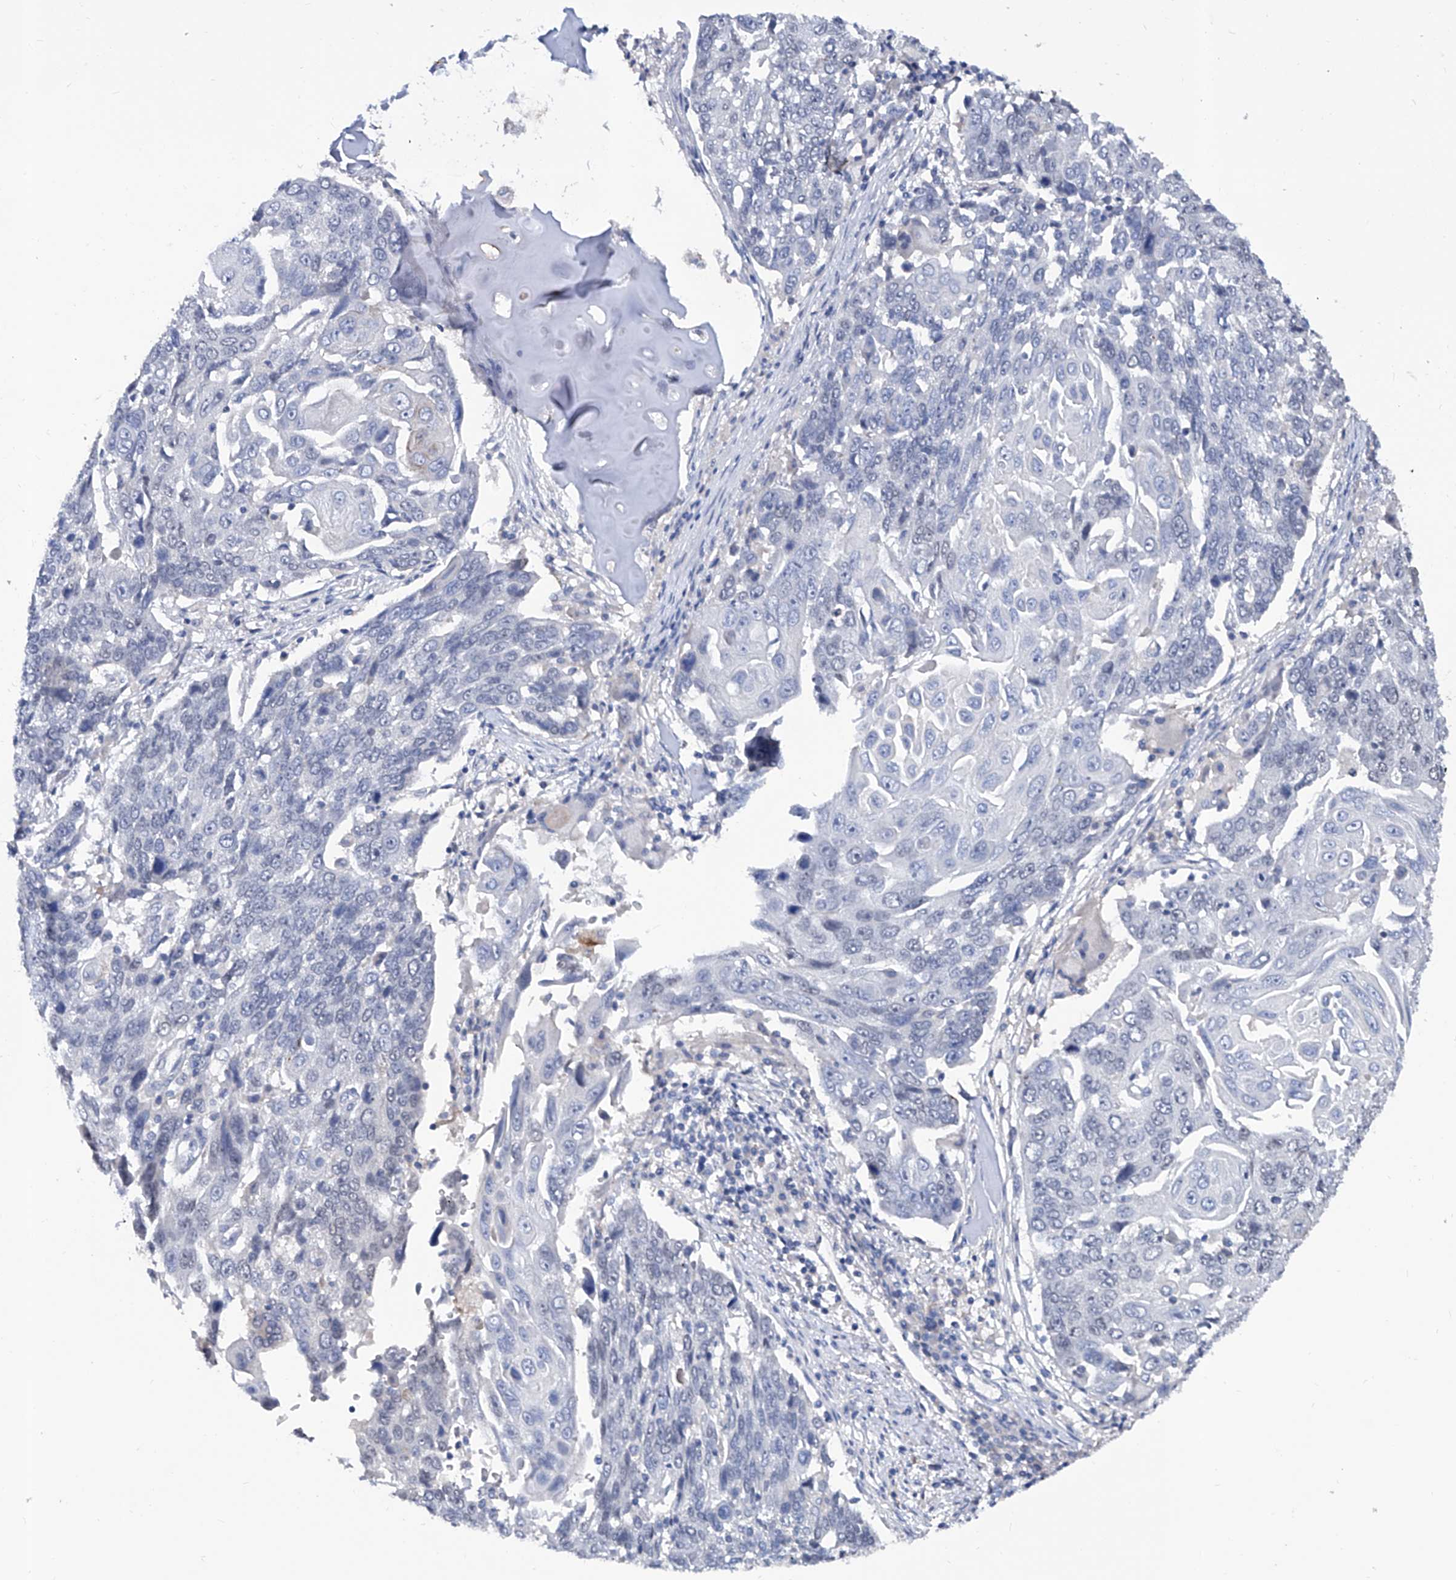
{"staining": {"intensity": "negative", "quantity": "none", "location": "none"}, "tissue": "lung cancer", "cell_type": "Tumor cells", "image_type": "cancer", "snomed": [{"axis": "morphology", "description": "Squamous cell carcinoma, NOS"}, {"axis": "topography", "description": "Lung"}], "caption": "This is an immunohistochemistry image of human lung squamous cell carcinoma. There is no expression in tumor cells.", "gene": "KLHL17", "patient": {"sex": "male", "age": 66}}